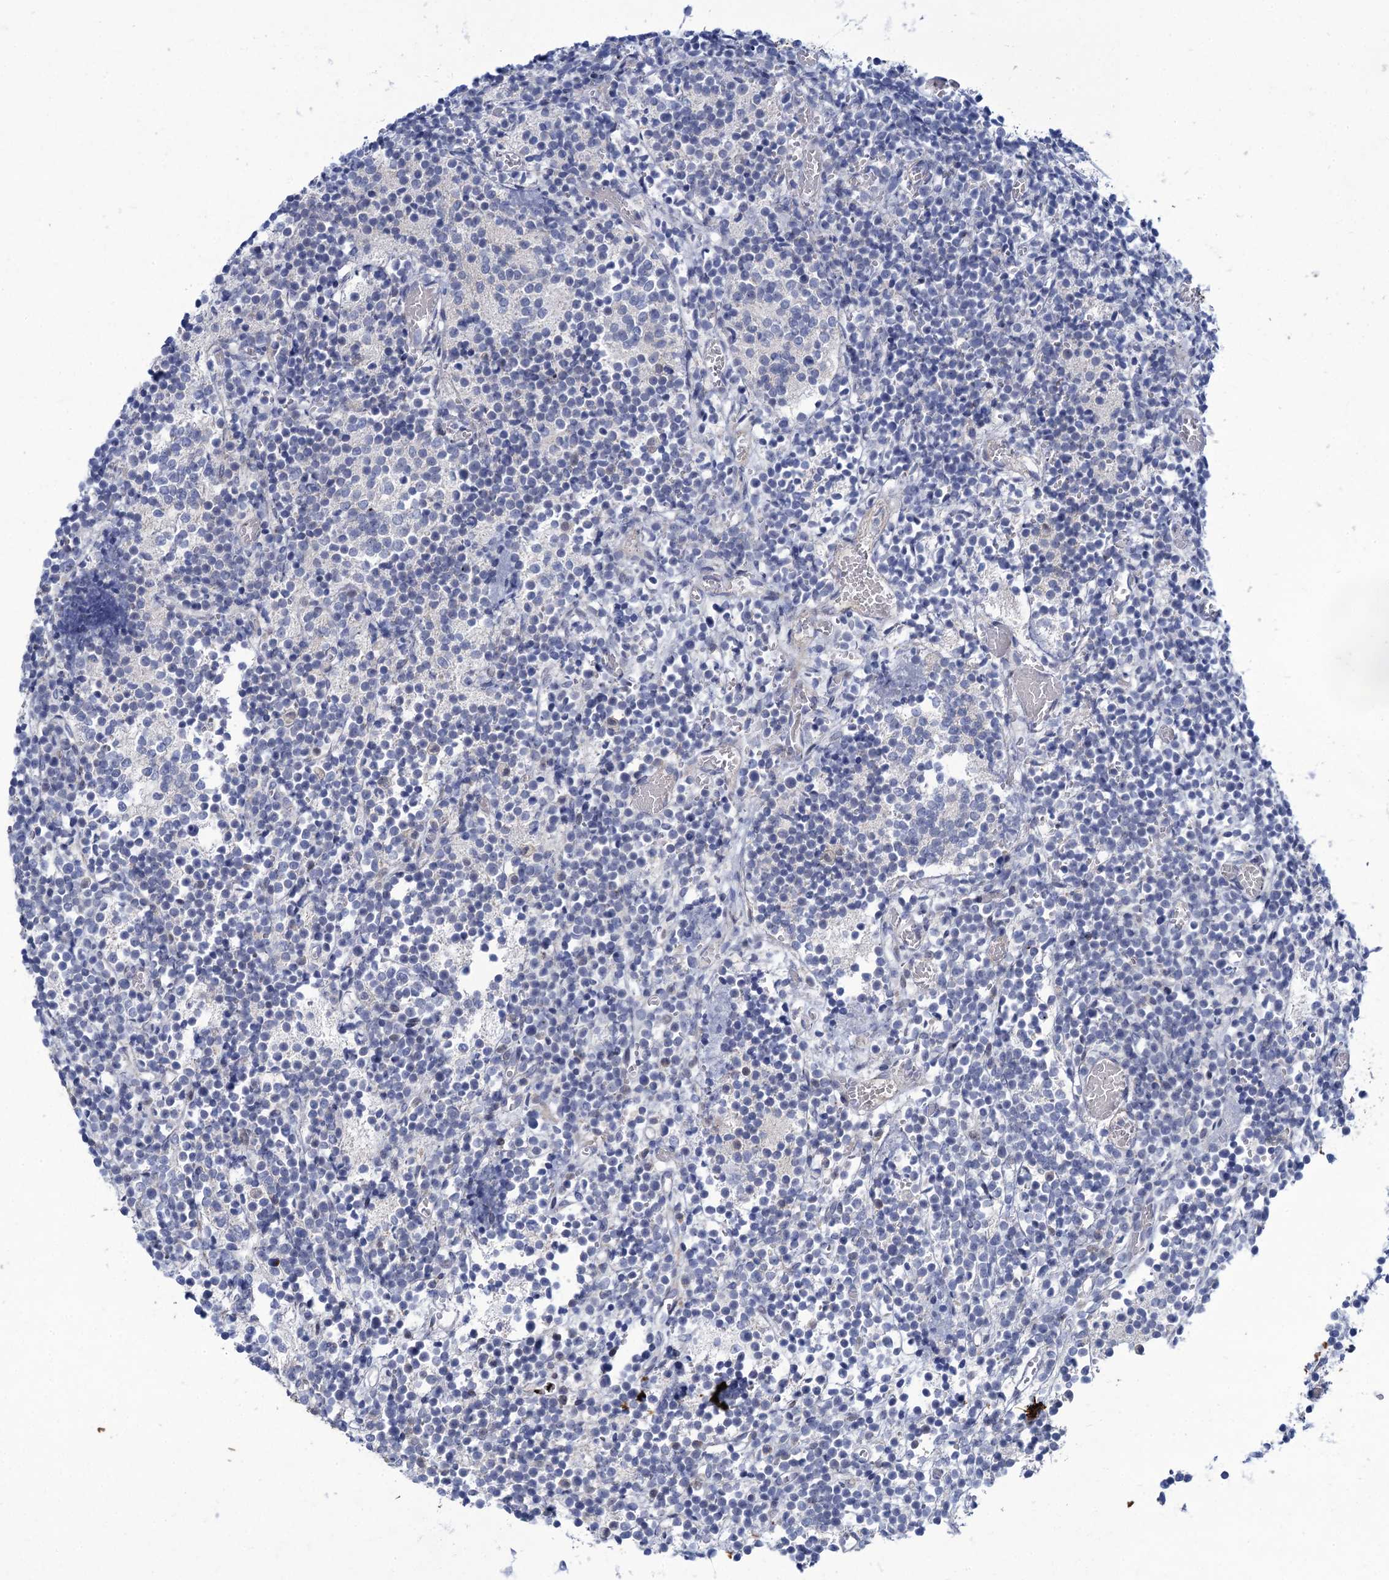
{"staining": {"intensity": "negative", "quantity": "none", "location": "none"}, "tissue": "glioma", "cell_type": "Tumor cells", "image_type": "cancer", "snomed": [{"axis": "morphology", "description": "Glioma, malignant, Low grade"}, {"axis": "topography", "description": "Brain"}], "caption": "Immunohistochemistry of glioma exhibits no expression in tumor cells.", "gene": "QPCTL", "patient": {"sex": "female", "age": 1}}